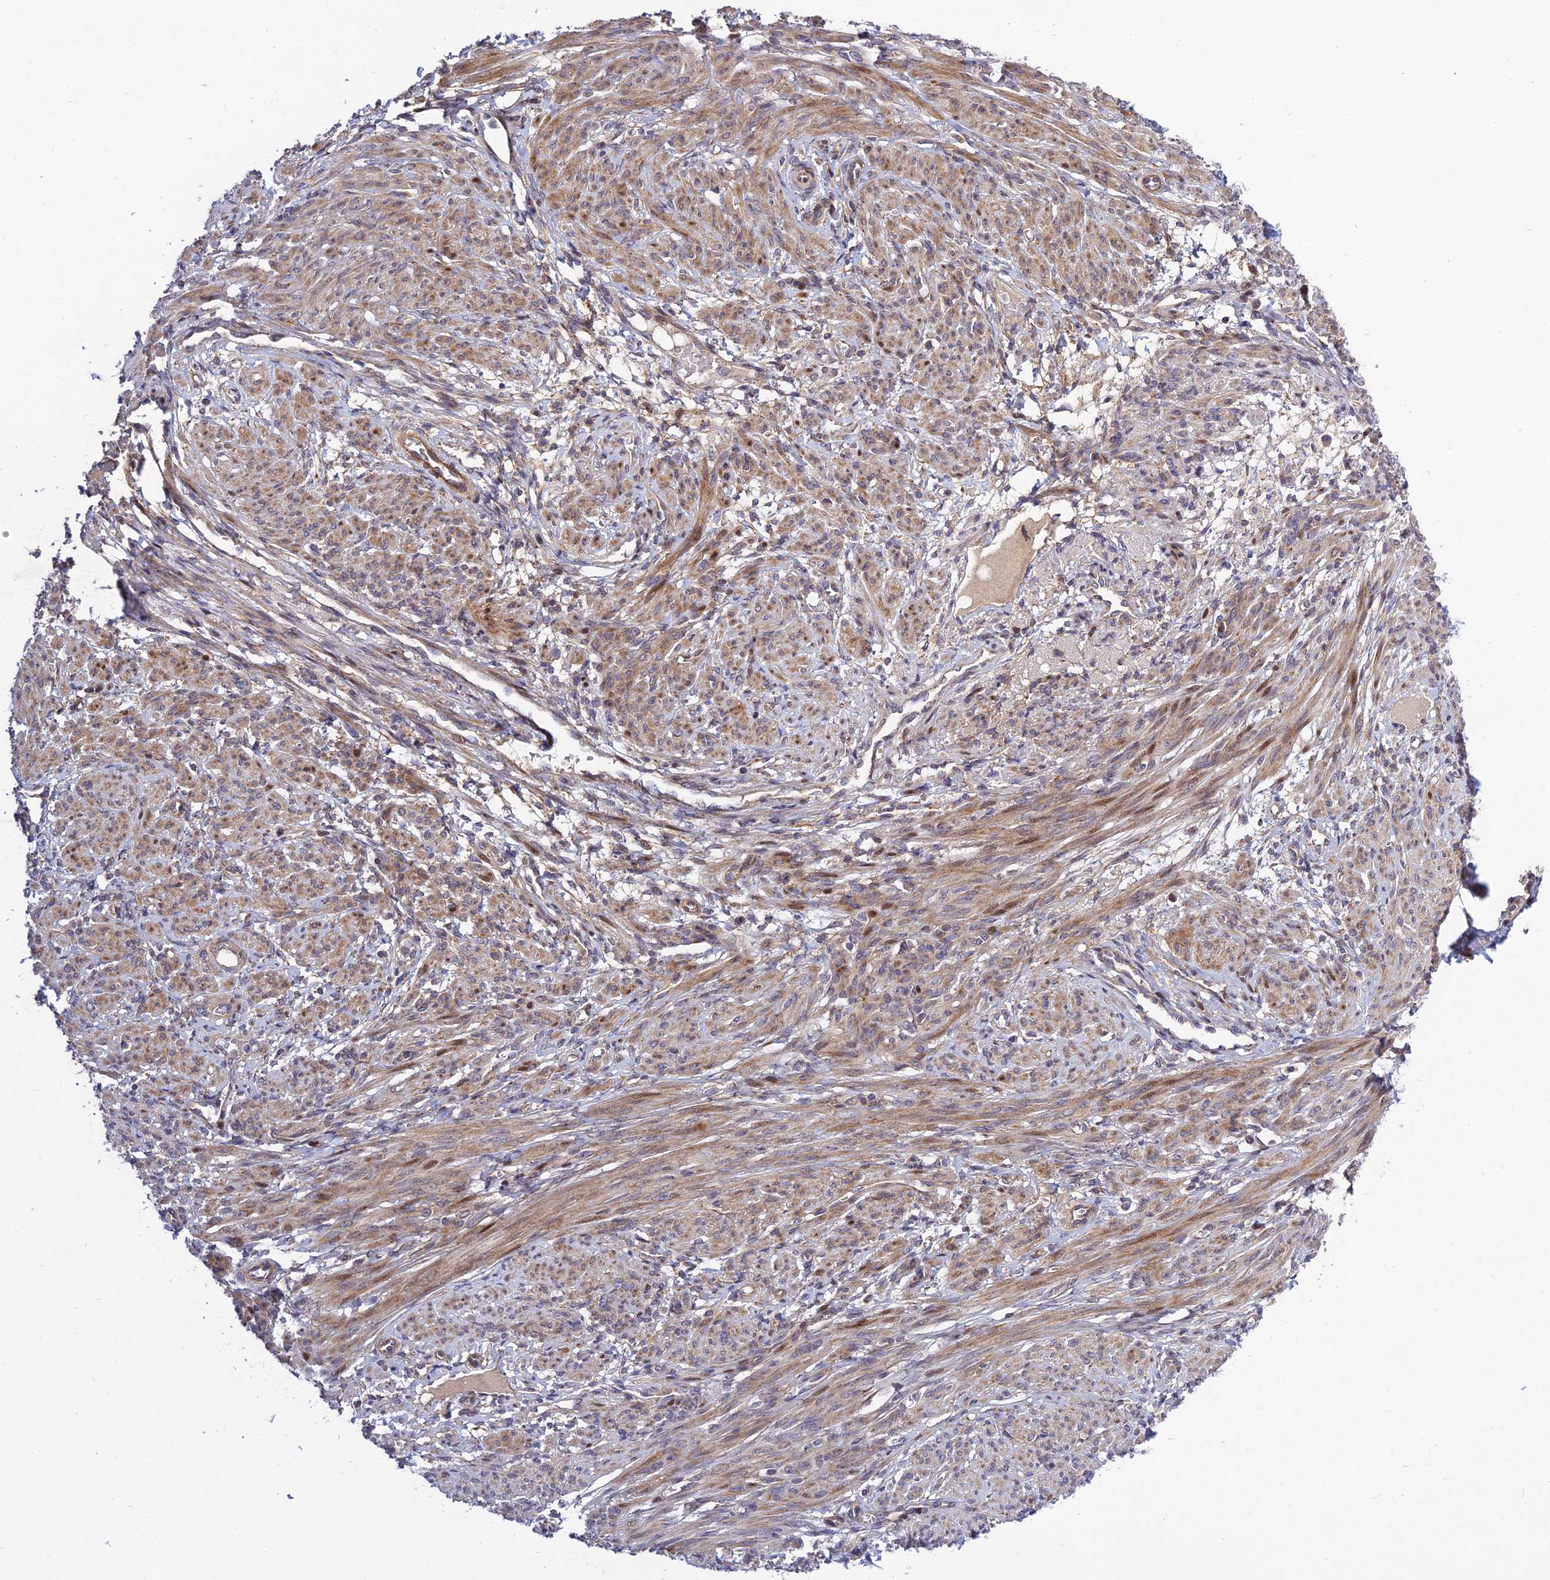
{"staining": {"intensity": "moderate", "quantity": "25%-75%", "location": "cytoplasmic/membranous"}, "tissue": "smooth muscle", "cell_type": "Smooth muscle cells", "image_type": "normal", "snomed": [{"axis": "morphology", "description": "Normal tissue, NOS"}, {"axis": "topography", "description": "Smooth muscle"}], "caption": "Immunohistochemistry (DAB (3,3'-diaminobenzidine)) staining of normal human smooth muscle demonstrates moderate cytoplasmic/membranous protein staining in about 25%-75% of smooth muscle cells. The staining was performed using DAB (3,3'-diaminobenzidine), with brown indicating positive protein expression. Nuclei are stained blue with hematoxylin.", "gene": "PLEKHG2", "patient": {"sex": "female", "age": 39}}